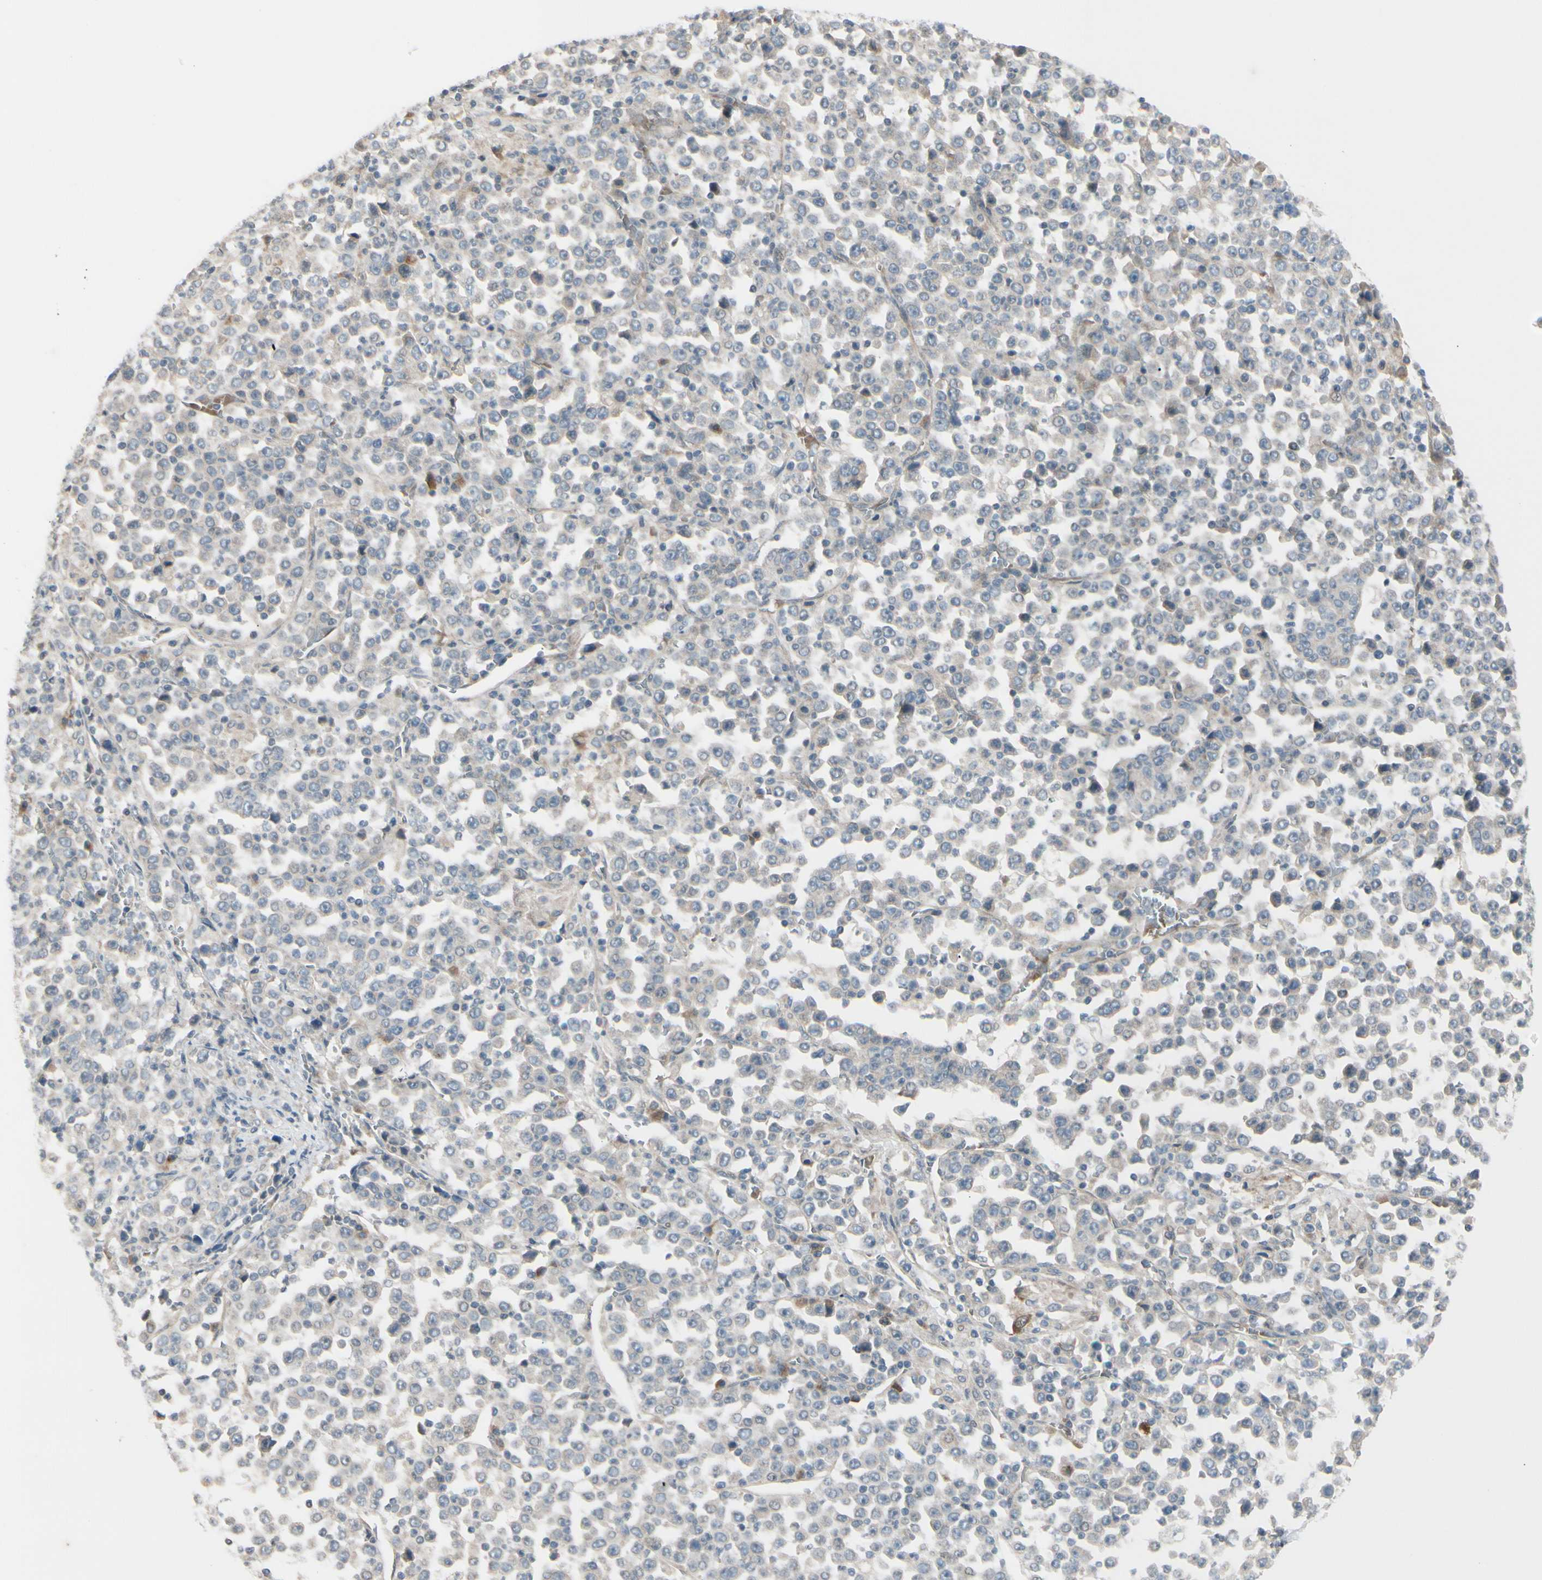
{"staining": {"intensity": "negative", "quantity": "none", "location": "none"}, "tissue": "stomach cancer", "cell_type": "Tumor cells", "image_type": "cancer", "snomed": [{"axis": "morphology", "description": "Normal tissue, NOS"}, {"axis": "morphology", "description": "Adenocarcinoma, NOS"}, {"axis": "topography", "description": "Stomach, upper"}, {"axis": "topography", "description": "Stomach"}], "caption": "There is no significant expression in tumor cells of stomach cancer (adenocarcinoma).", "gene": "FGF10", "patient": {"sex": "male", "age": 59}}